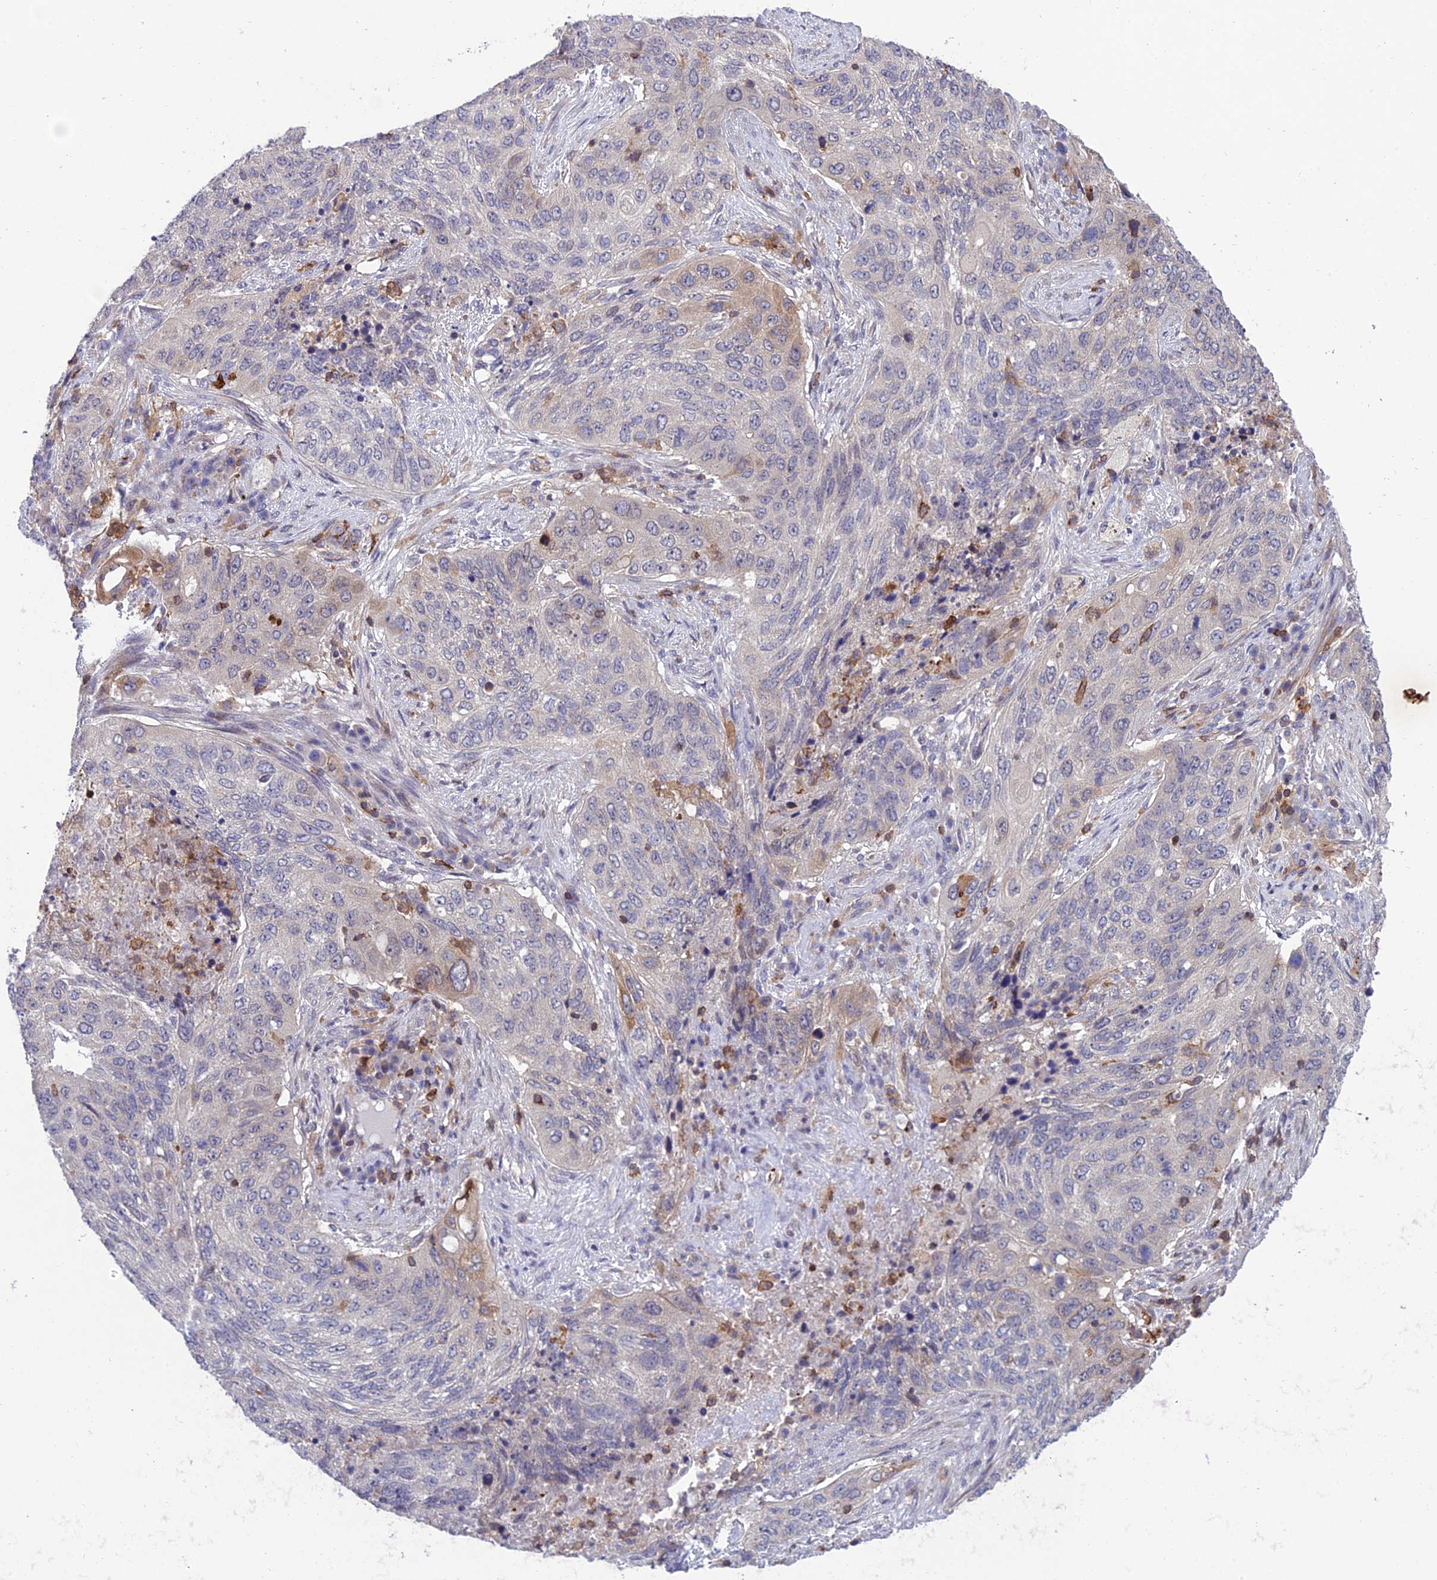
{"staining": {"intensity": "weak", "quantity": "<25%", "location": "cytoplasmic/membranous"}, "tissue": "lung cancer", "cell_type": "Tumor cells", "image_type": "cancer", "snomed": [{"axis": "morphology", "description": "Squamous cell carcinoma, NOS"}, {"axis": "topography", "description": "Lung"}], "caption": "This is a histopathology image of IHC staining of squamous cell carcinoma (lung), which shows no positivity in tumor cells.", "gene": "FAM76A", "patient": {"sex": "female", "age": 63}}